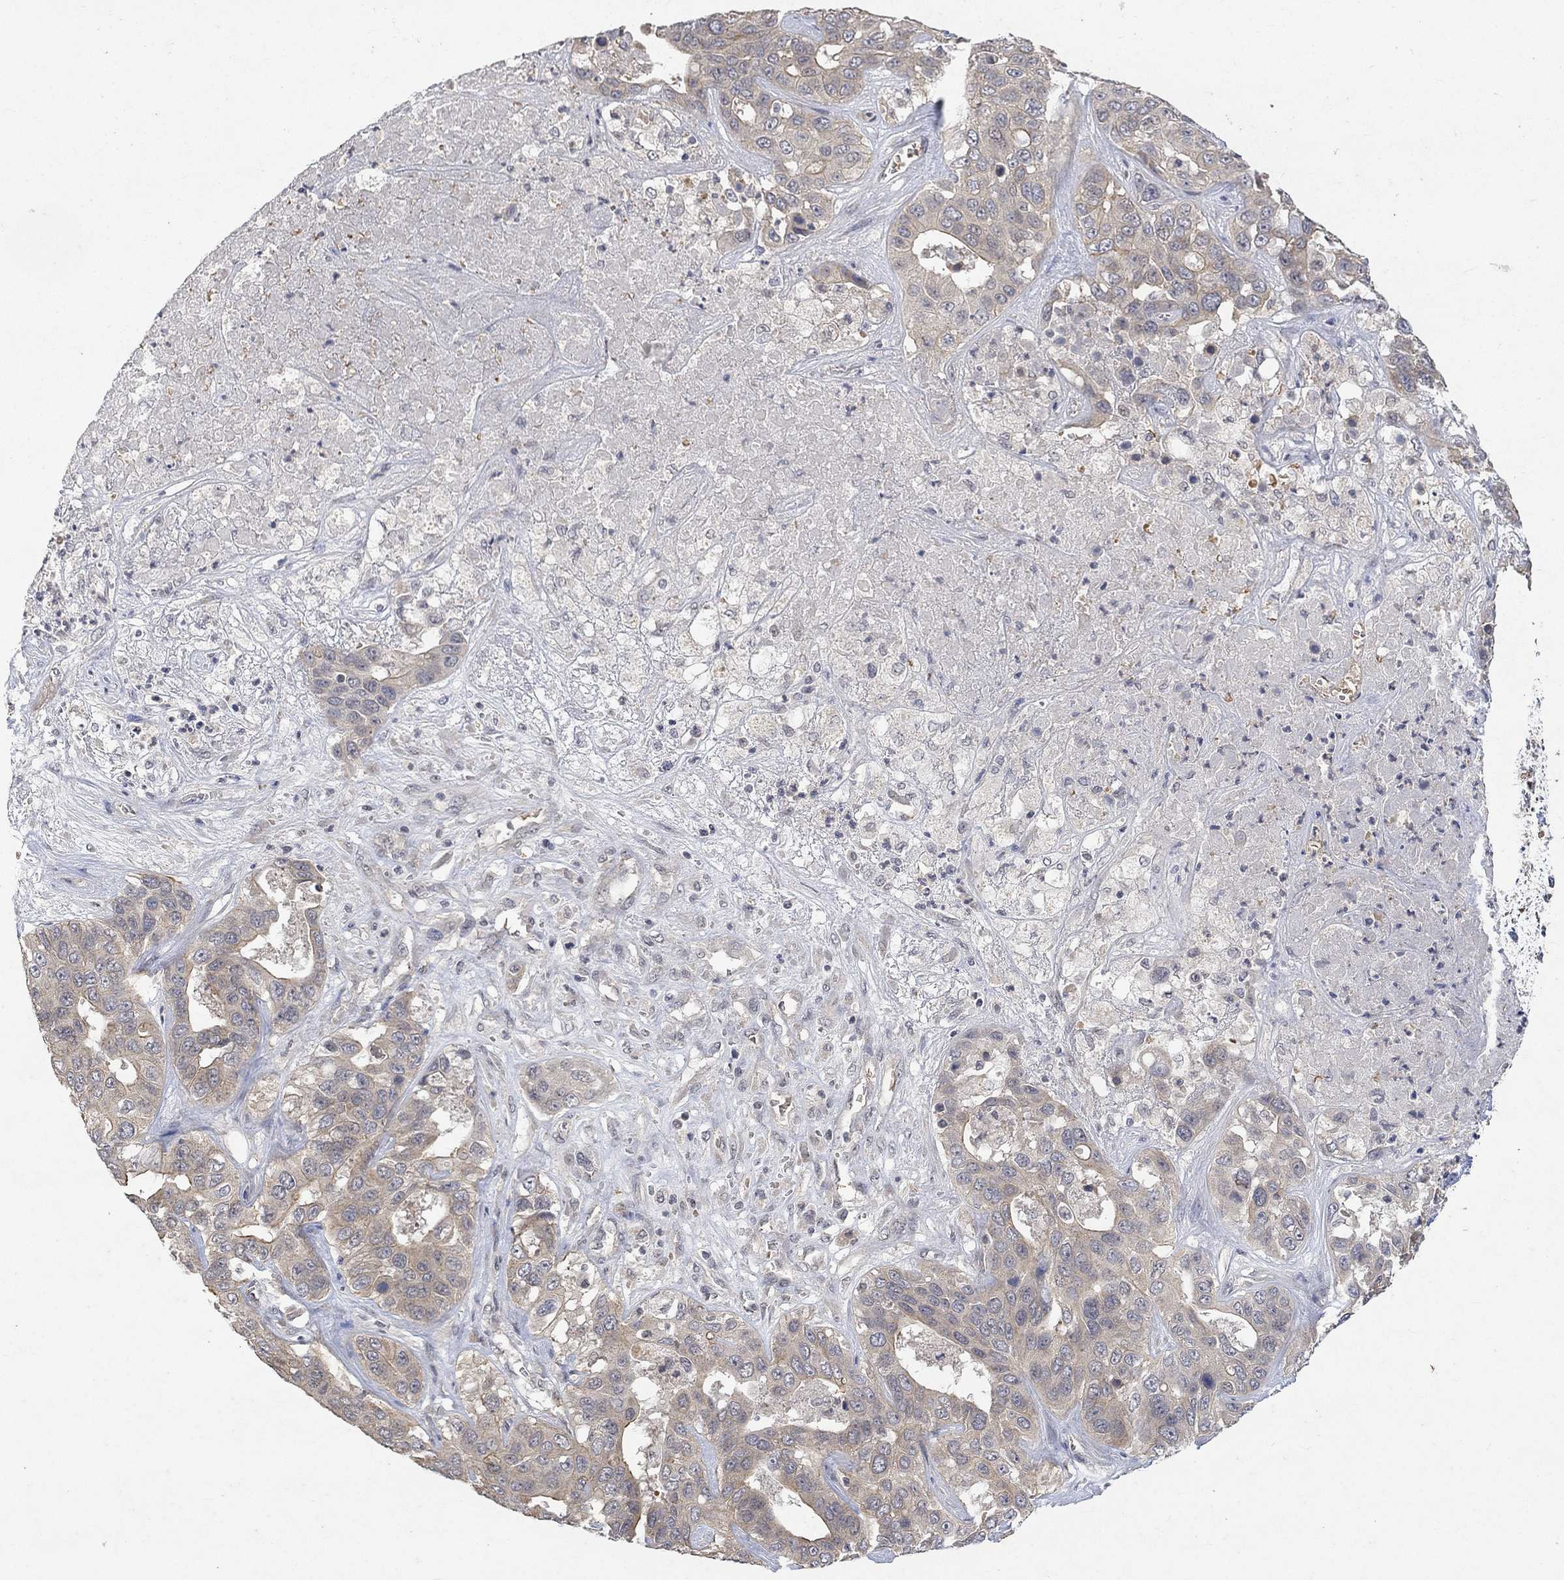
{"staining": {"intensity": "weak", "quantity": "25%-75%", "location": "cytoplasmic/membranous"}, "tissue": "liver cancer", "cell_type": "Tumor cells", "image_type": "cancer", "snomed": [{"axis": "morphology", "description": "Cholangiocarcinoma"}, {"axis": "topography", "description": "Liver"}], "caption": "Brown immunohistochemical staining in liver cancer (cholangiocarcinoma) displays weak cytoplasmic/membranous expression in about 25%-75% of tumor cells.", "gene": "GRIN2D", "patient": {"sex": "female", "age": 52}}